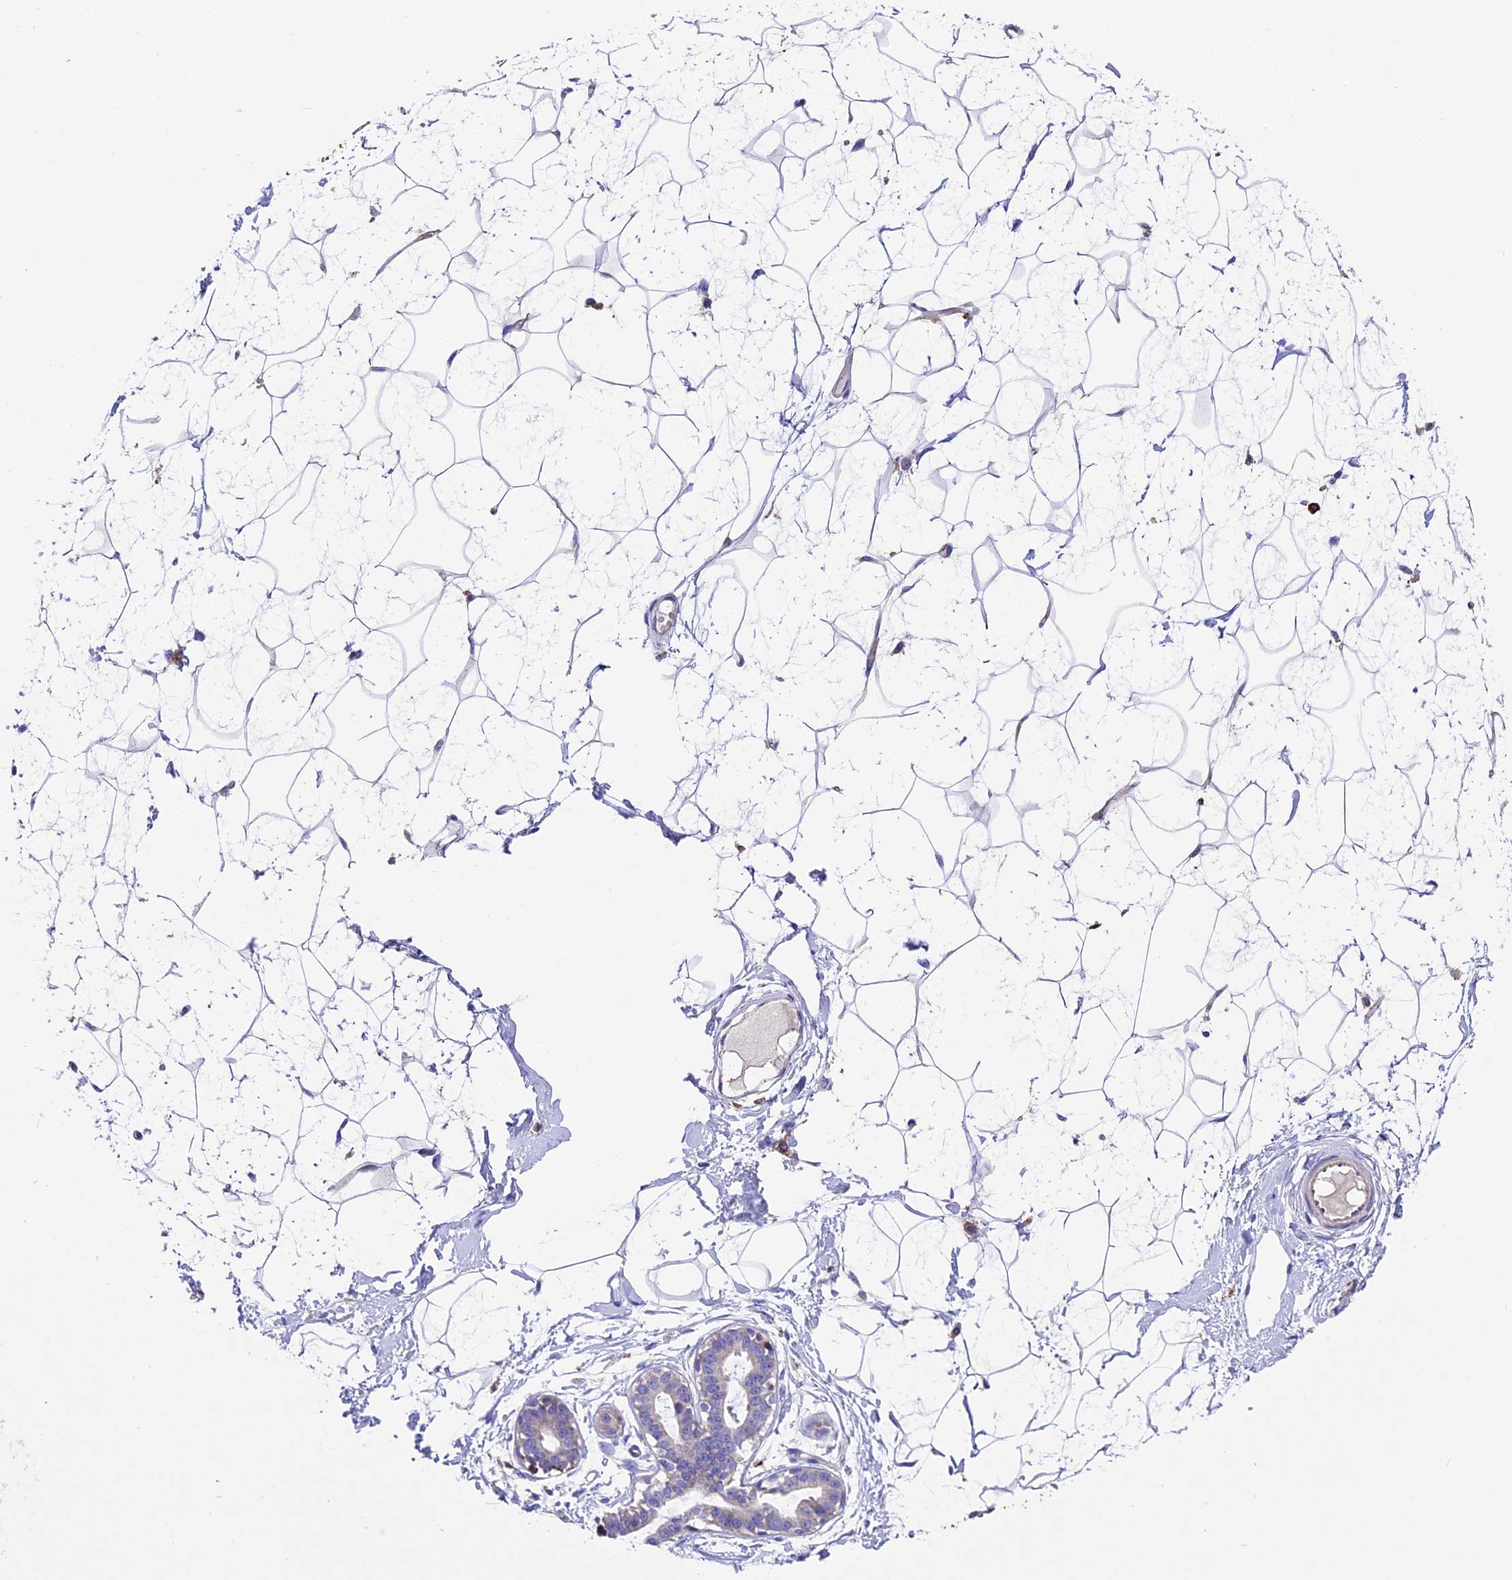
{"staining": {"intensity": "negative", "quantity": "none", "location": "none"}, "tissue": "breast", "cell_type": "Adipocytes", "image_type": "normal", "snomed": [{"axis": "morphology", "description": "Normal tissue, NOS"}, {"axis": "morphology", "description": "Adenoma, NOS"}, {"axis": "topography", "description": "Breast"}], "caption": "Protein analysis of unremarkable breast exhibits no significant positivity in adipocytes.", "gene": "ADAT1", "patient": {"sex": "female", "age": 23}}